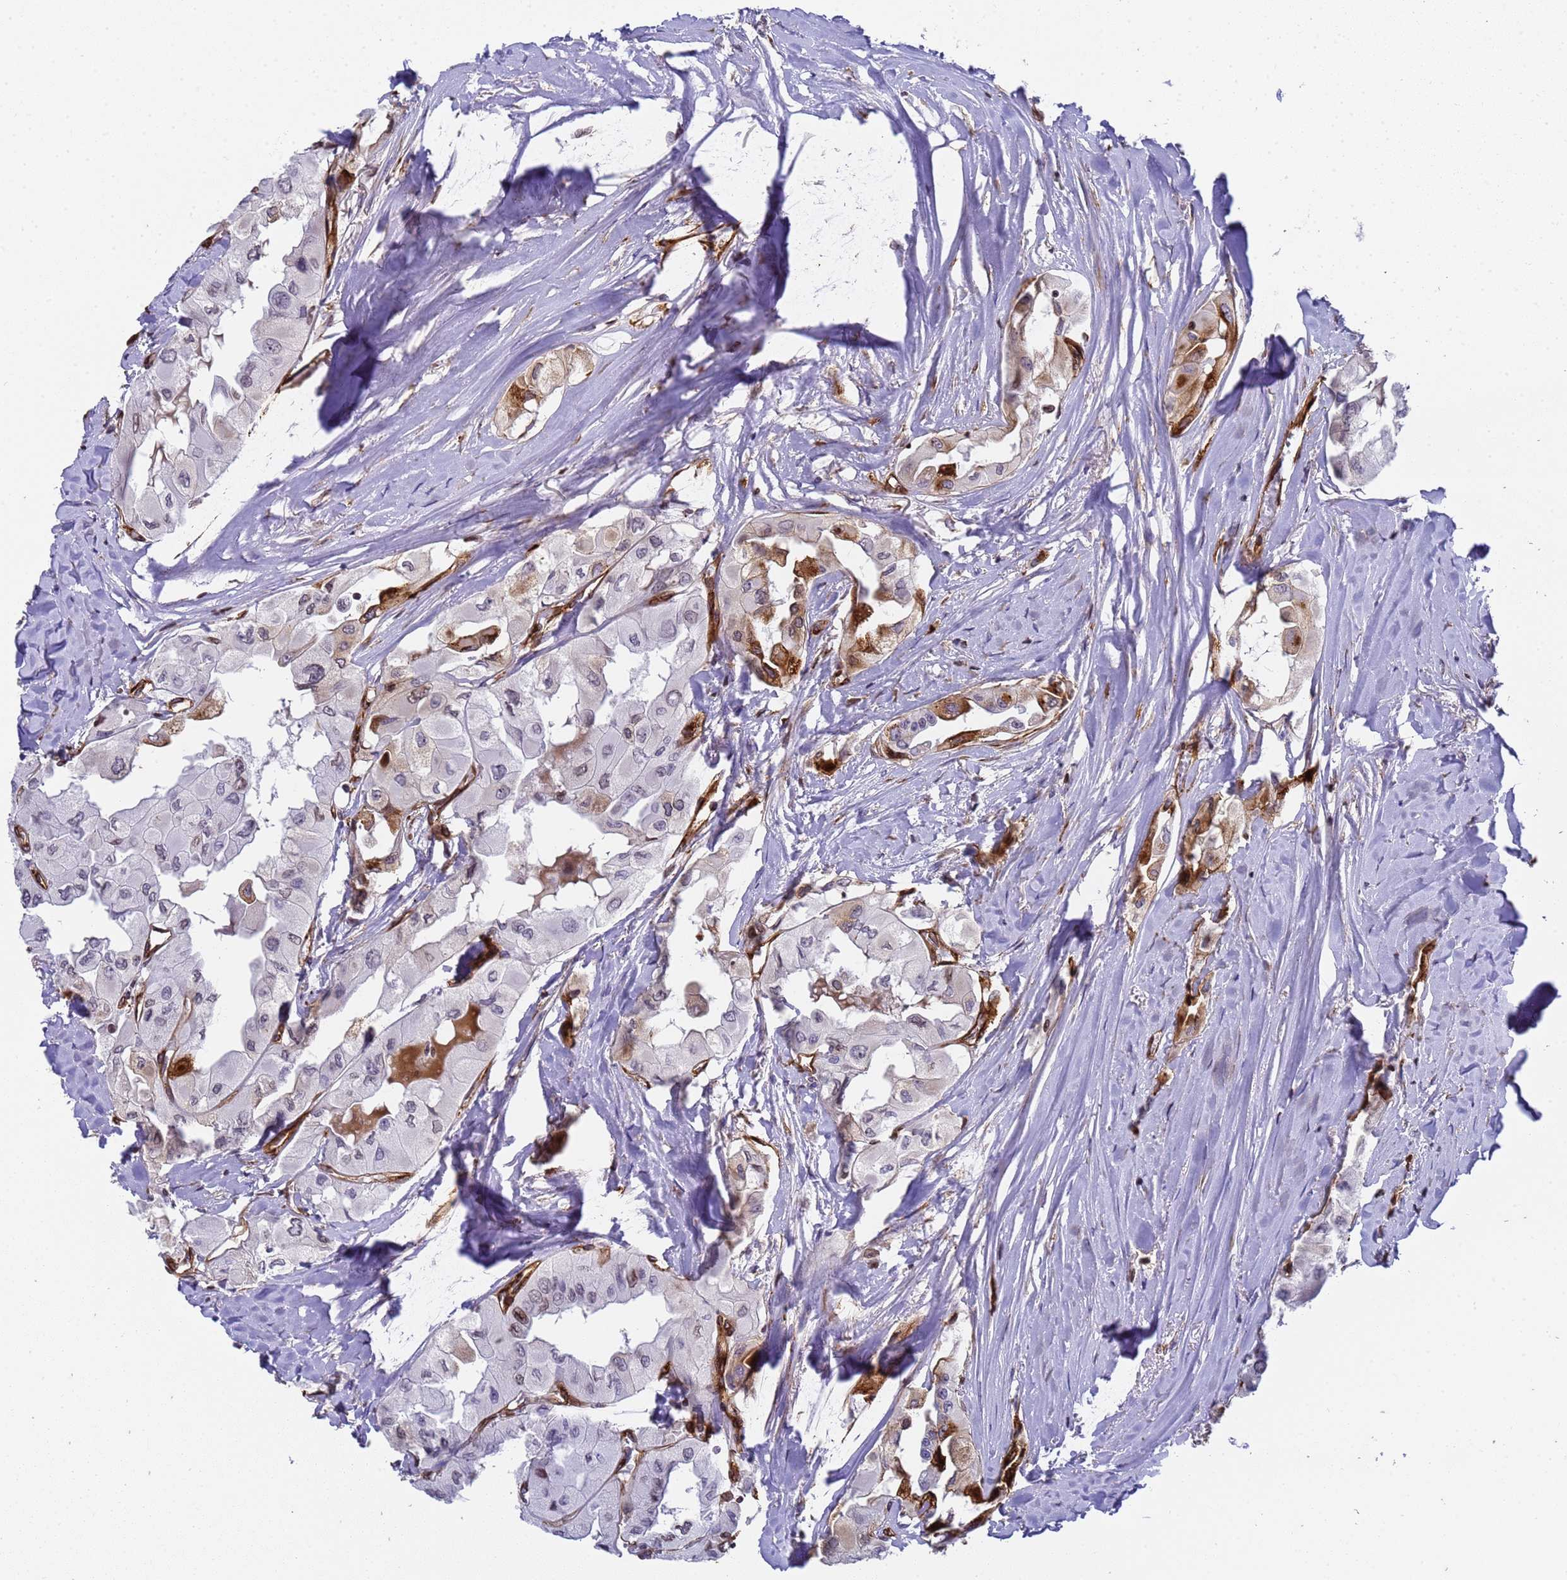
{"staining": {"intensity": "strong", "quantity": "<25%", "location": "cytoplasmic/membranous"}, "tissue": "thyroid cancer", "cell_type": "Tumor cells", "image_type": "cancer", "snomed": [{"axis": "morphology", "description": "Normal tissue, NOS"}, {"axis": "morphology", "description": "Papillary adenocarcinoma, NOS"}, {"axis": "topography", "description": "Thyroid gland"}], "caption": "A brown stain shows strong cytoplasmic/membranous staining of a protein in human thyroid papillary adenocarcinoma tumor cells.", "gene": "IGFBP7", "patient": {"sex": "female", "age": 59}}